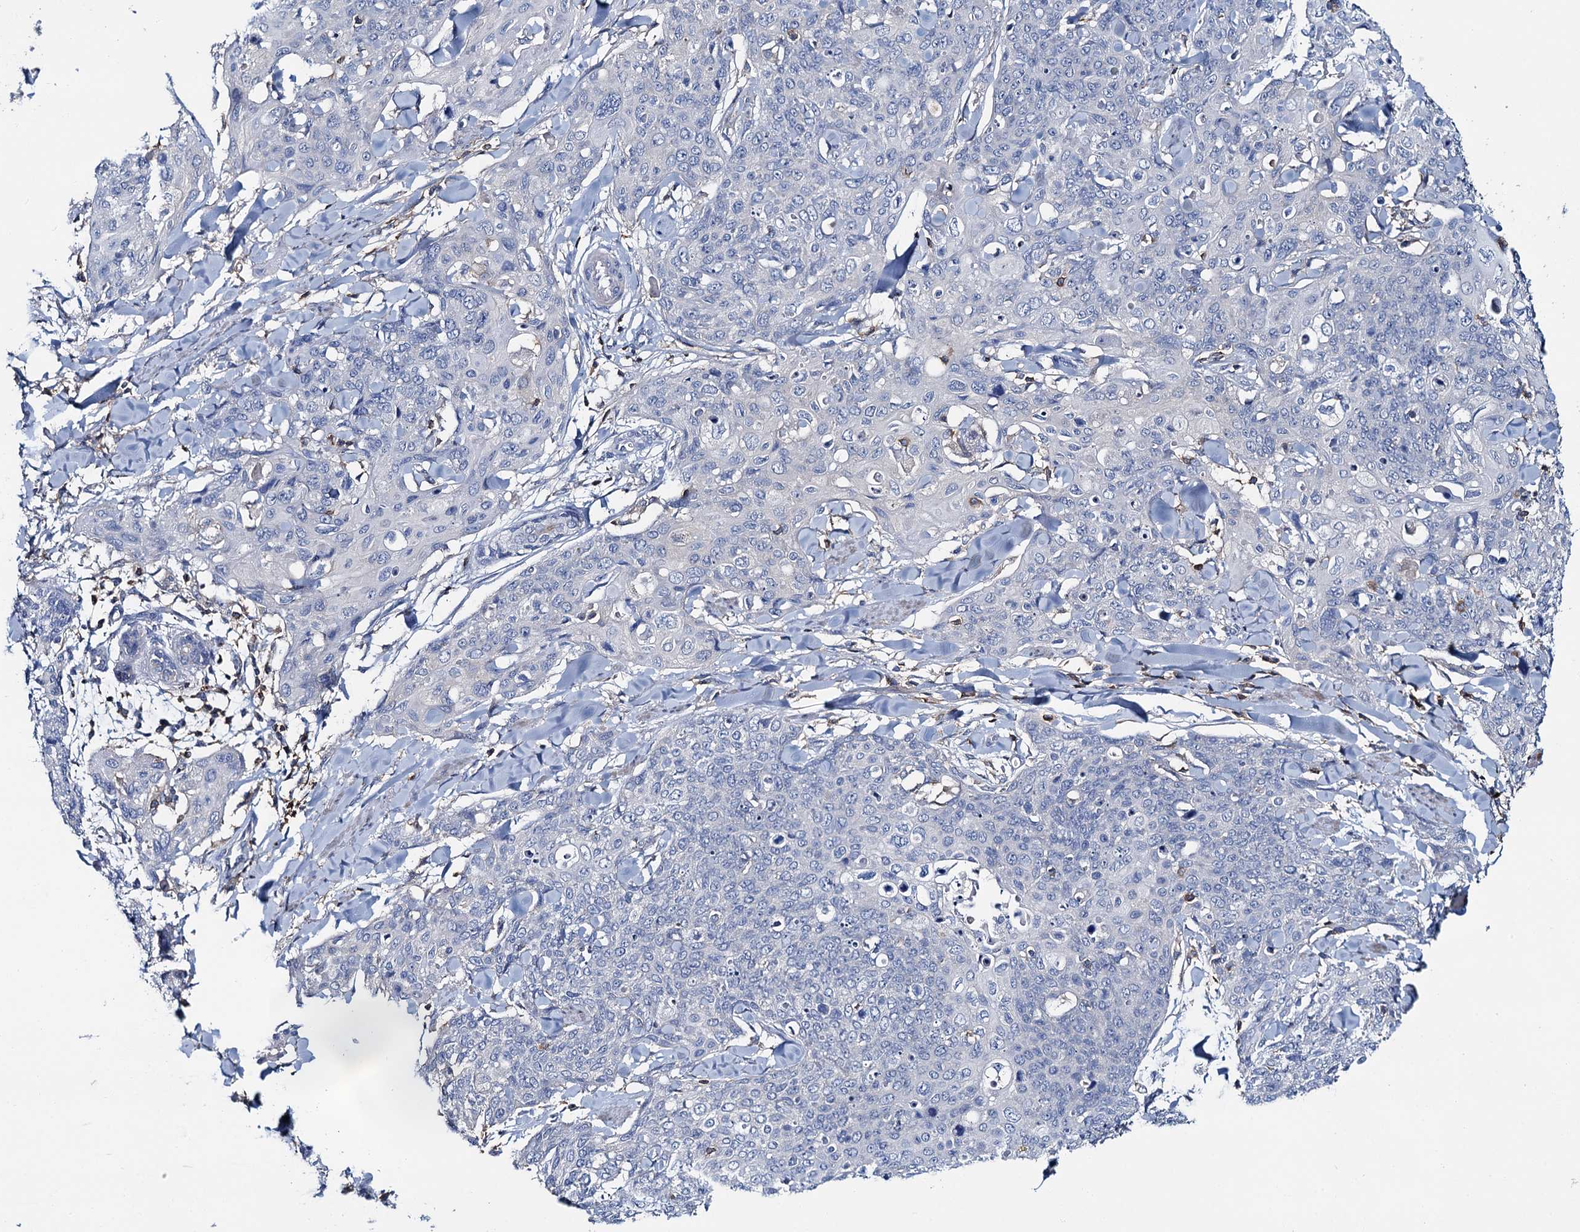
{"staining": {"intensity": "negative", "quantity": "none", "location": "none"}, "tissue": "skin cancer", "cell_type": "Tumor cells", "image_type": "cancer", "snomed": [{"axis": "morphology", "description": "Squamous cell carcinoma, NOS"}, {"axis": "topography", "description": "Skin"}, {"axis": "topography", "description": "Vulva"}], "caption": "Tumor cells show no significant expression in skin squamous cell carcinoma.", "gene": "FGFR2", "patient": {"sex": "female", "age": 85}}